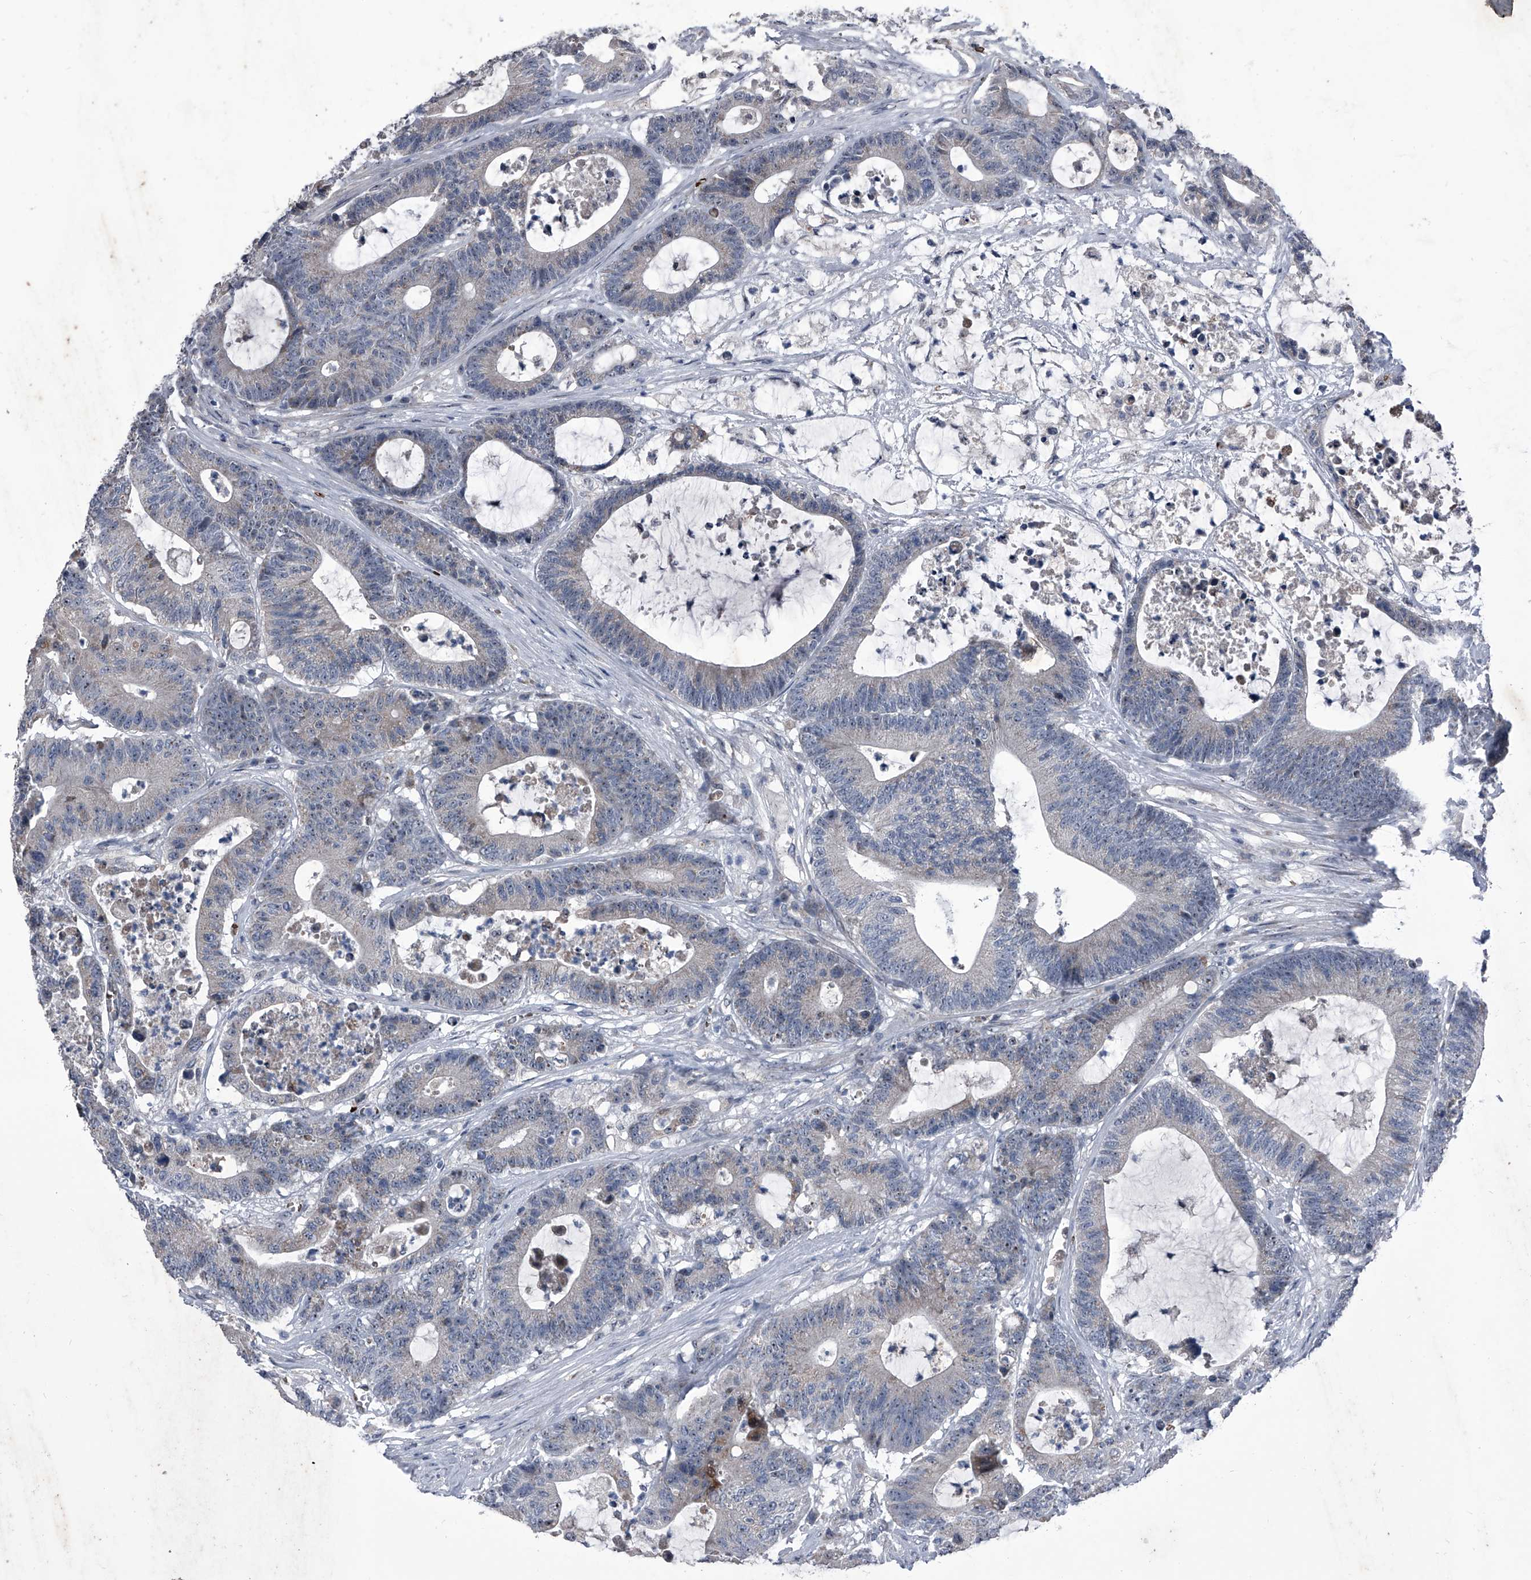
{"staining": {"intensity": "negative", "quantity": "none", "location": "none"}, "tissue": "colorectal cancer", "cell_type": "Tumor cells", "image_type": "cancer", "snomed": [{"axis": "morphology", "description": "Adenocarcinoma, NOS"}, {"axis": "topography", "description": "Colon"}], "caption": "IHC image of neoplastic tissue: colorectal cancer (adenocarcinoma) stained with DAB (3,3'-diaminobenzidine) demonstrates no significant protein expression in tumor cells. The staining was performed using DAB (3,3'-diaminobenzidine) to visualize the protein expression in brown, while the nuclei were stained in blue with hematoxylin (Magnification: 20x).", "gene": "CEP85L", "patient": {"sex": "female", "age": 84}}